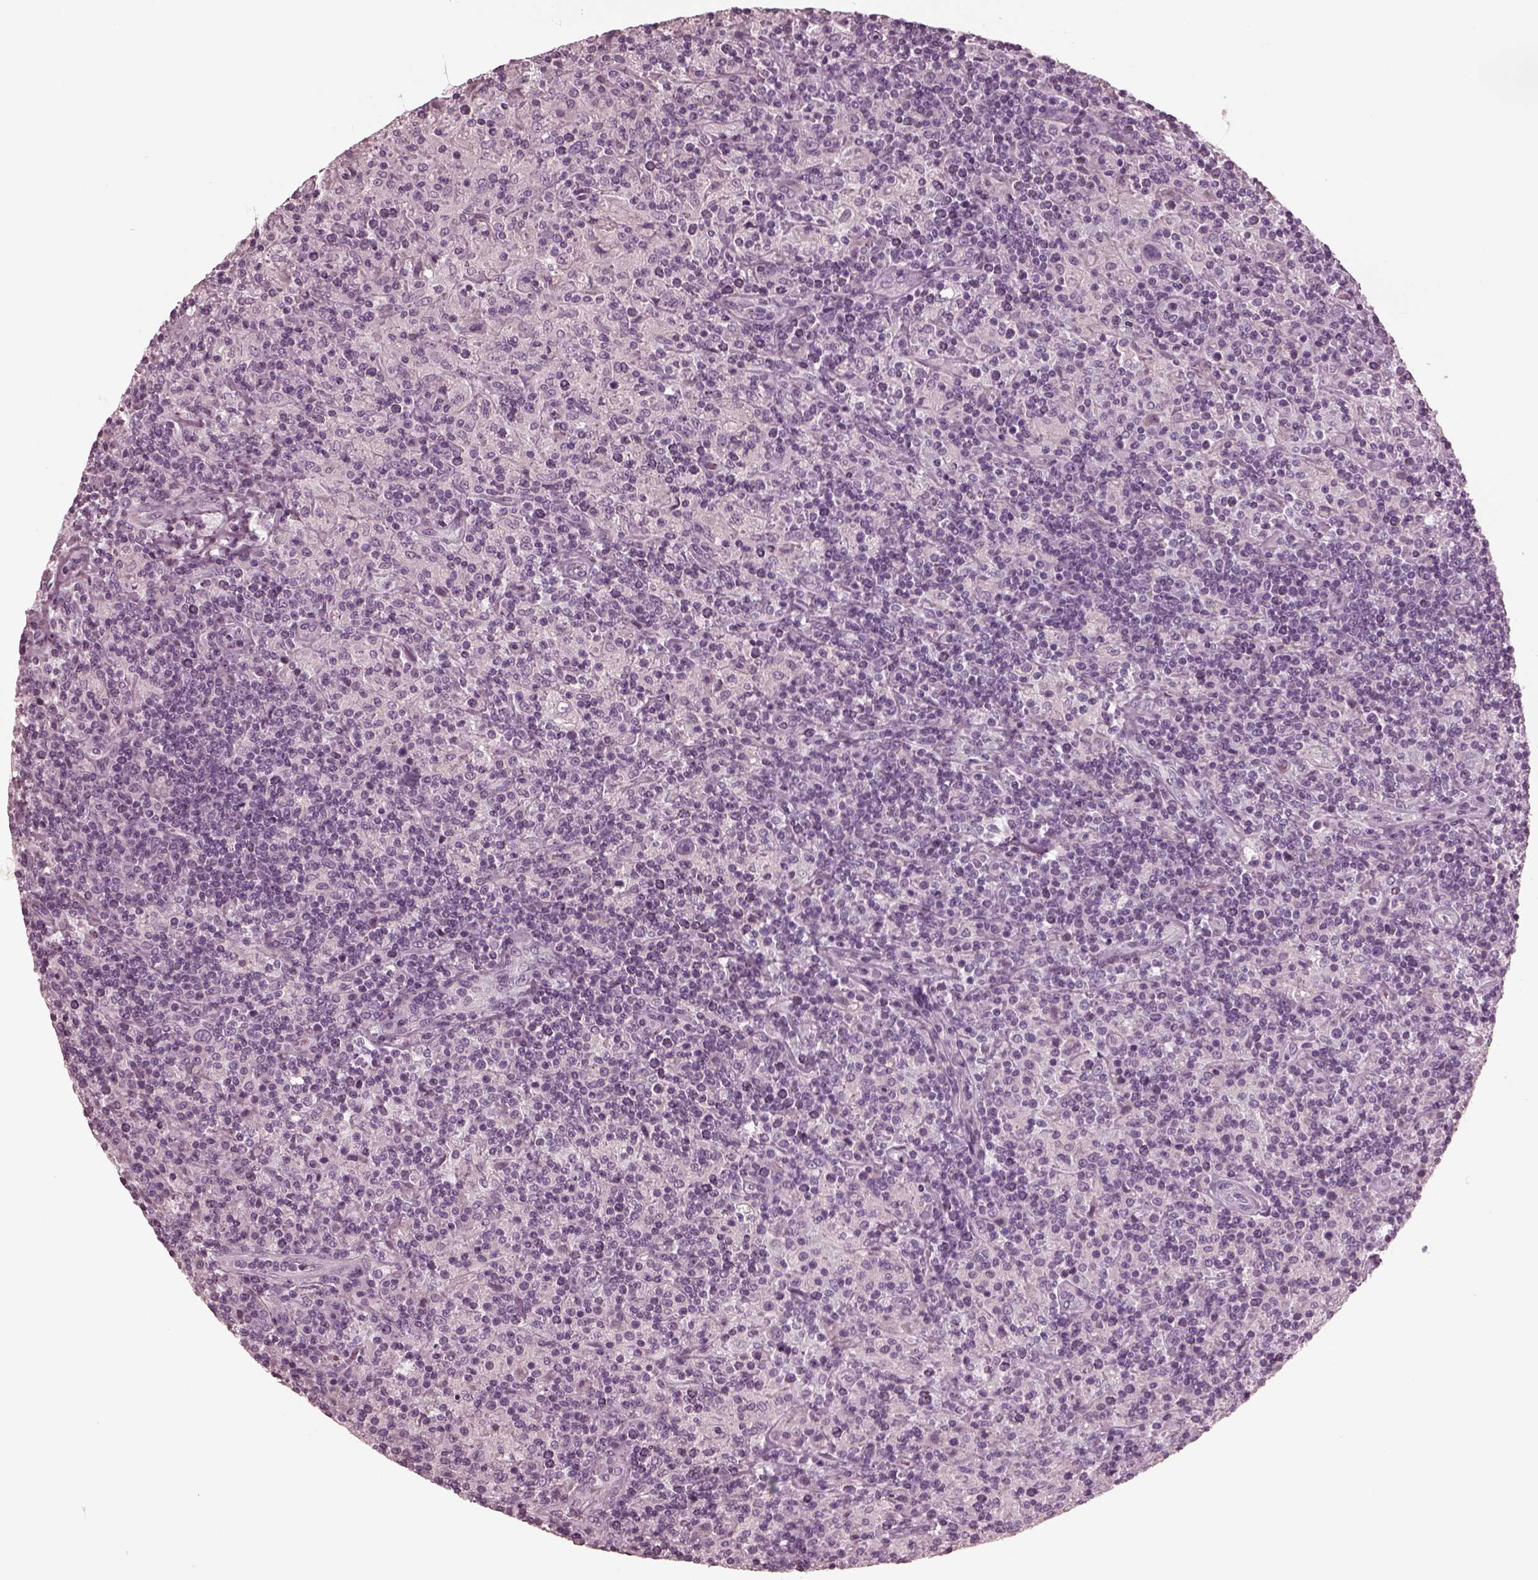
{"staining": {"intensity": "negative", "quantity": "none", "location": "none"}, "tissue": "lymphoma", "cell_type": "Tumor cells", "image_type": "cancer", "snomed": [{"axis": "morphology", "description": "Hodgkin's disease, NOS"}, {"axis": "topography", "description": "Lymph node"}], "caption": "The image reveals no staining of tumor cells in lymphoma.", "gene": "GRM6", "patient": {"sex": "male", "age": 70}}